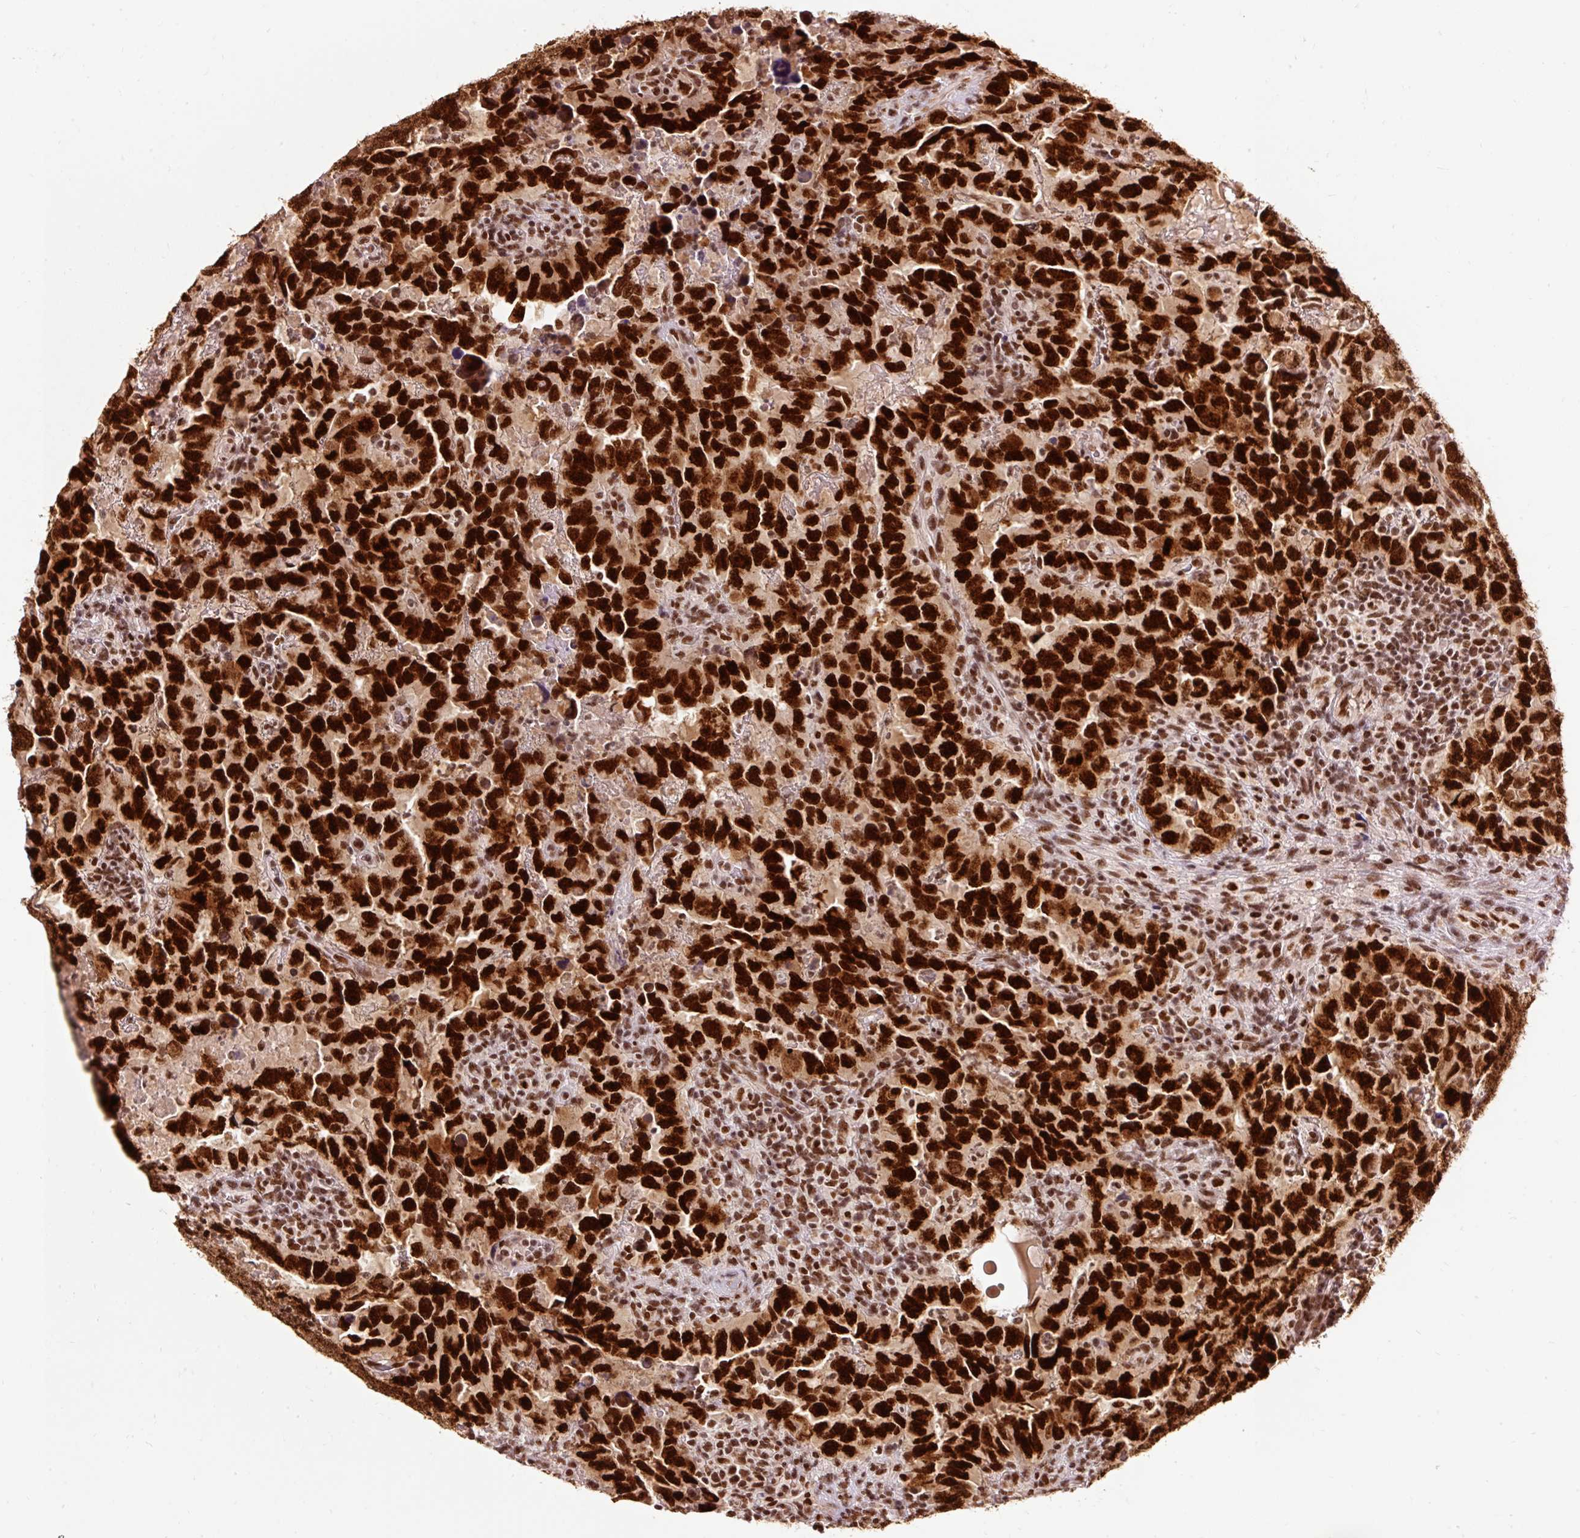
{"staining": {"intensity": "strong", "quantity": ">75%", "location": "nuclear"}, "tissue": "testis cancer", "cell_type": "Tumor cells", "image_type": "cancer", "snomed": [{"axis": "morphology", "description": "Carcinoma, Embryonal, NOS"}, {"axis": "topography", "description": "Testis"}], "caption": "Tumor cells show high levels of strong nuclear expression in approximately >75% of cells in testis cancer (embryonal carcinoma).", "gene": "ZBTB44", "patient": {"sex": "male", "age": 24}}